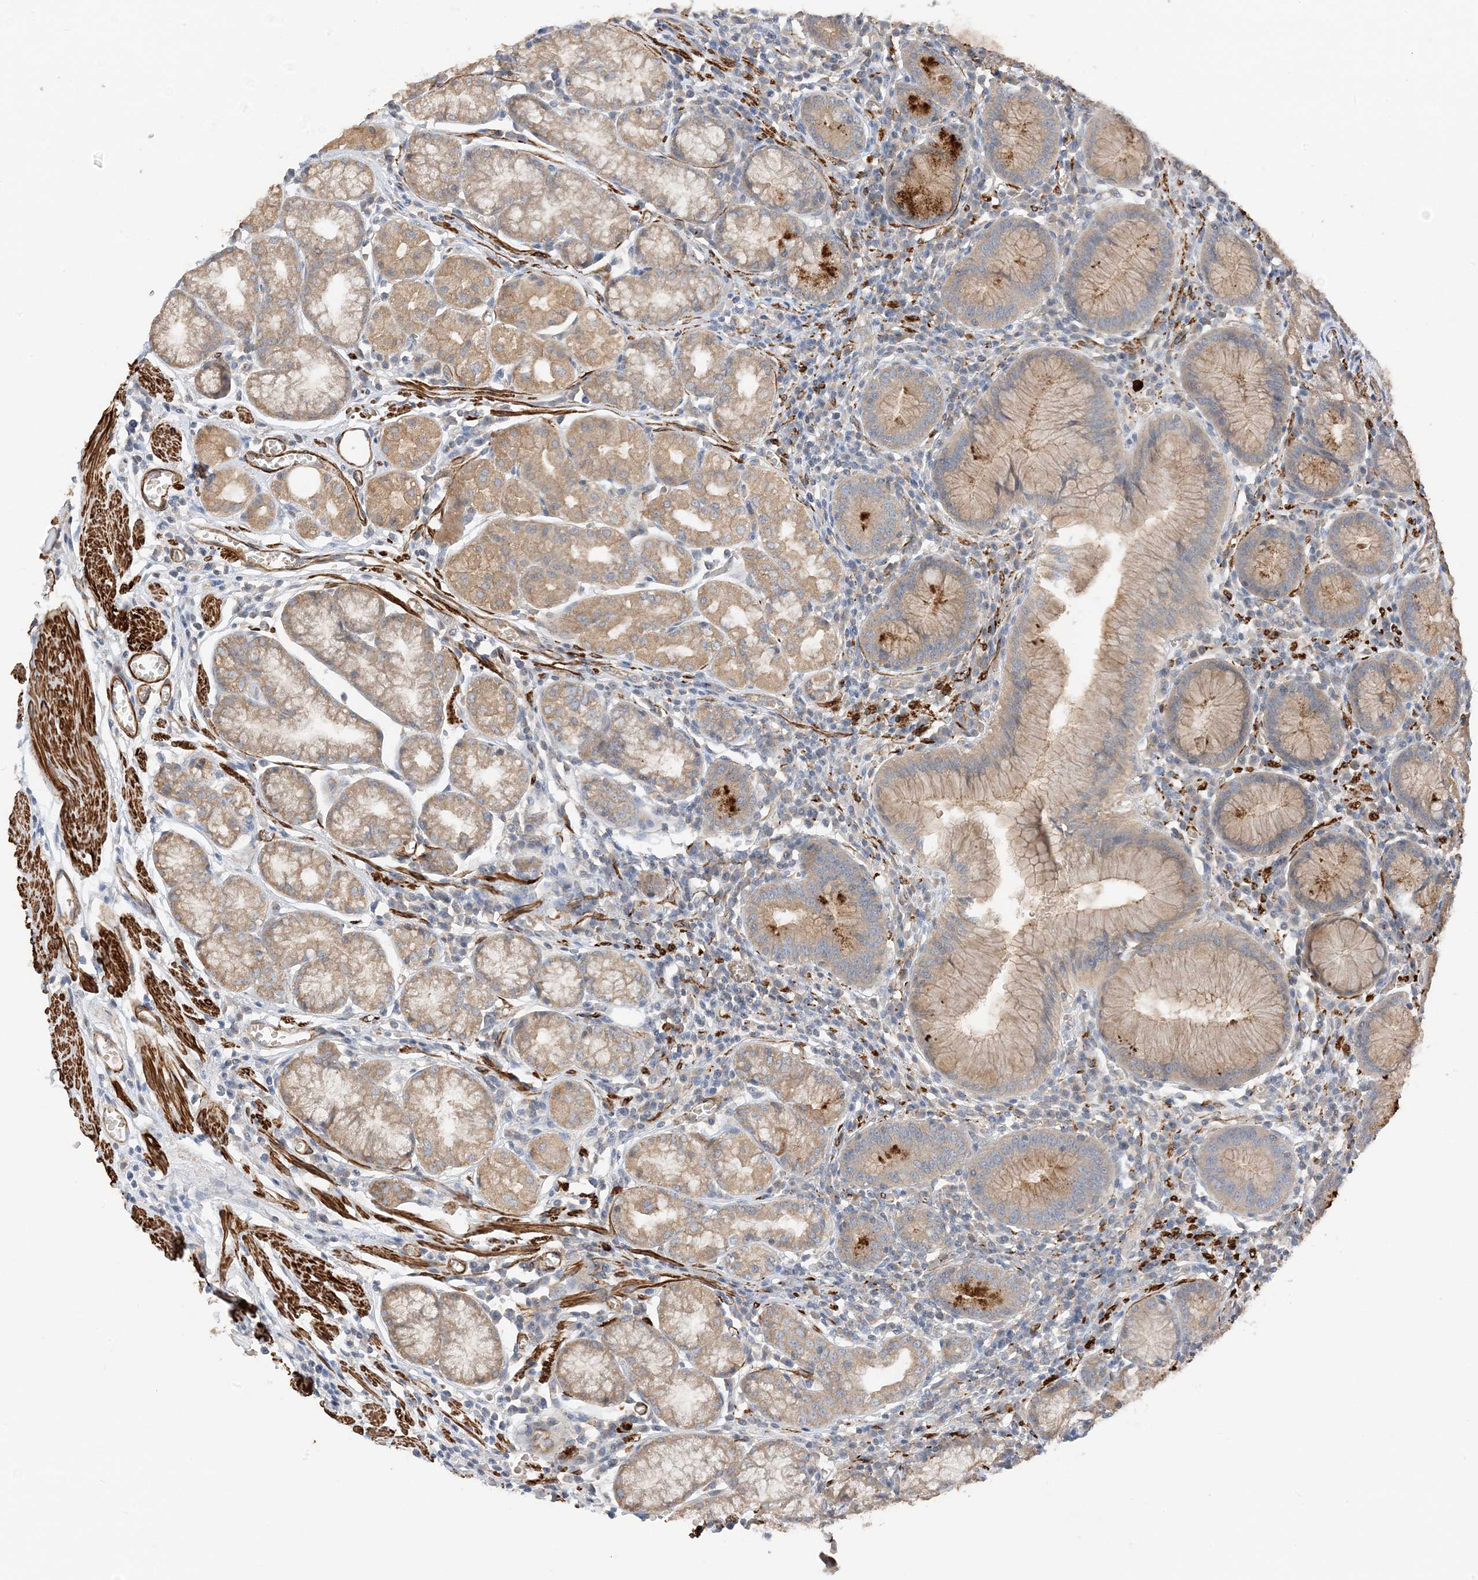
{"staining": {"intensity": "moderate", "quantity": ">75%", "location": "cytoplasmic/membranous"}, "tissue": "stomach", "cell_type": "Glandular cells", "image_type": "normal", "snomed": [{"axis": "morphology", "description": "Normal tissue, NOS"}, {"axis": "topography", "description": "Stomach"}], "caption": "Glandular cells display medium levels of moderate cytoplasmic/membranous expression in approximately >75% of cells in normal stomach. The staining was performed using DAB, with brown indicating positive protein expression. Nuclei are stained blue with hematoxylin.", "gene": "KIFBP", "patient": {"sex": "male", "age": 55}}